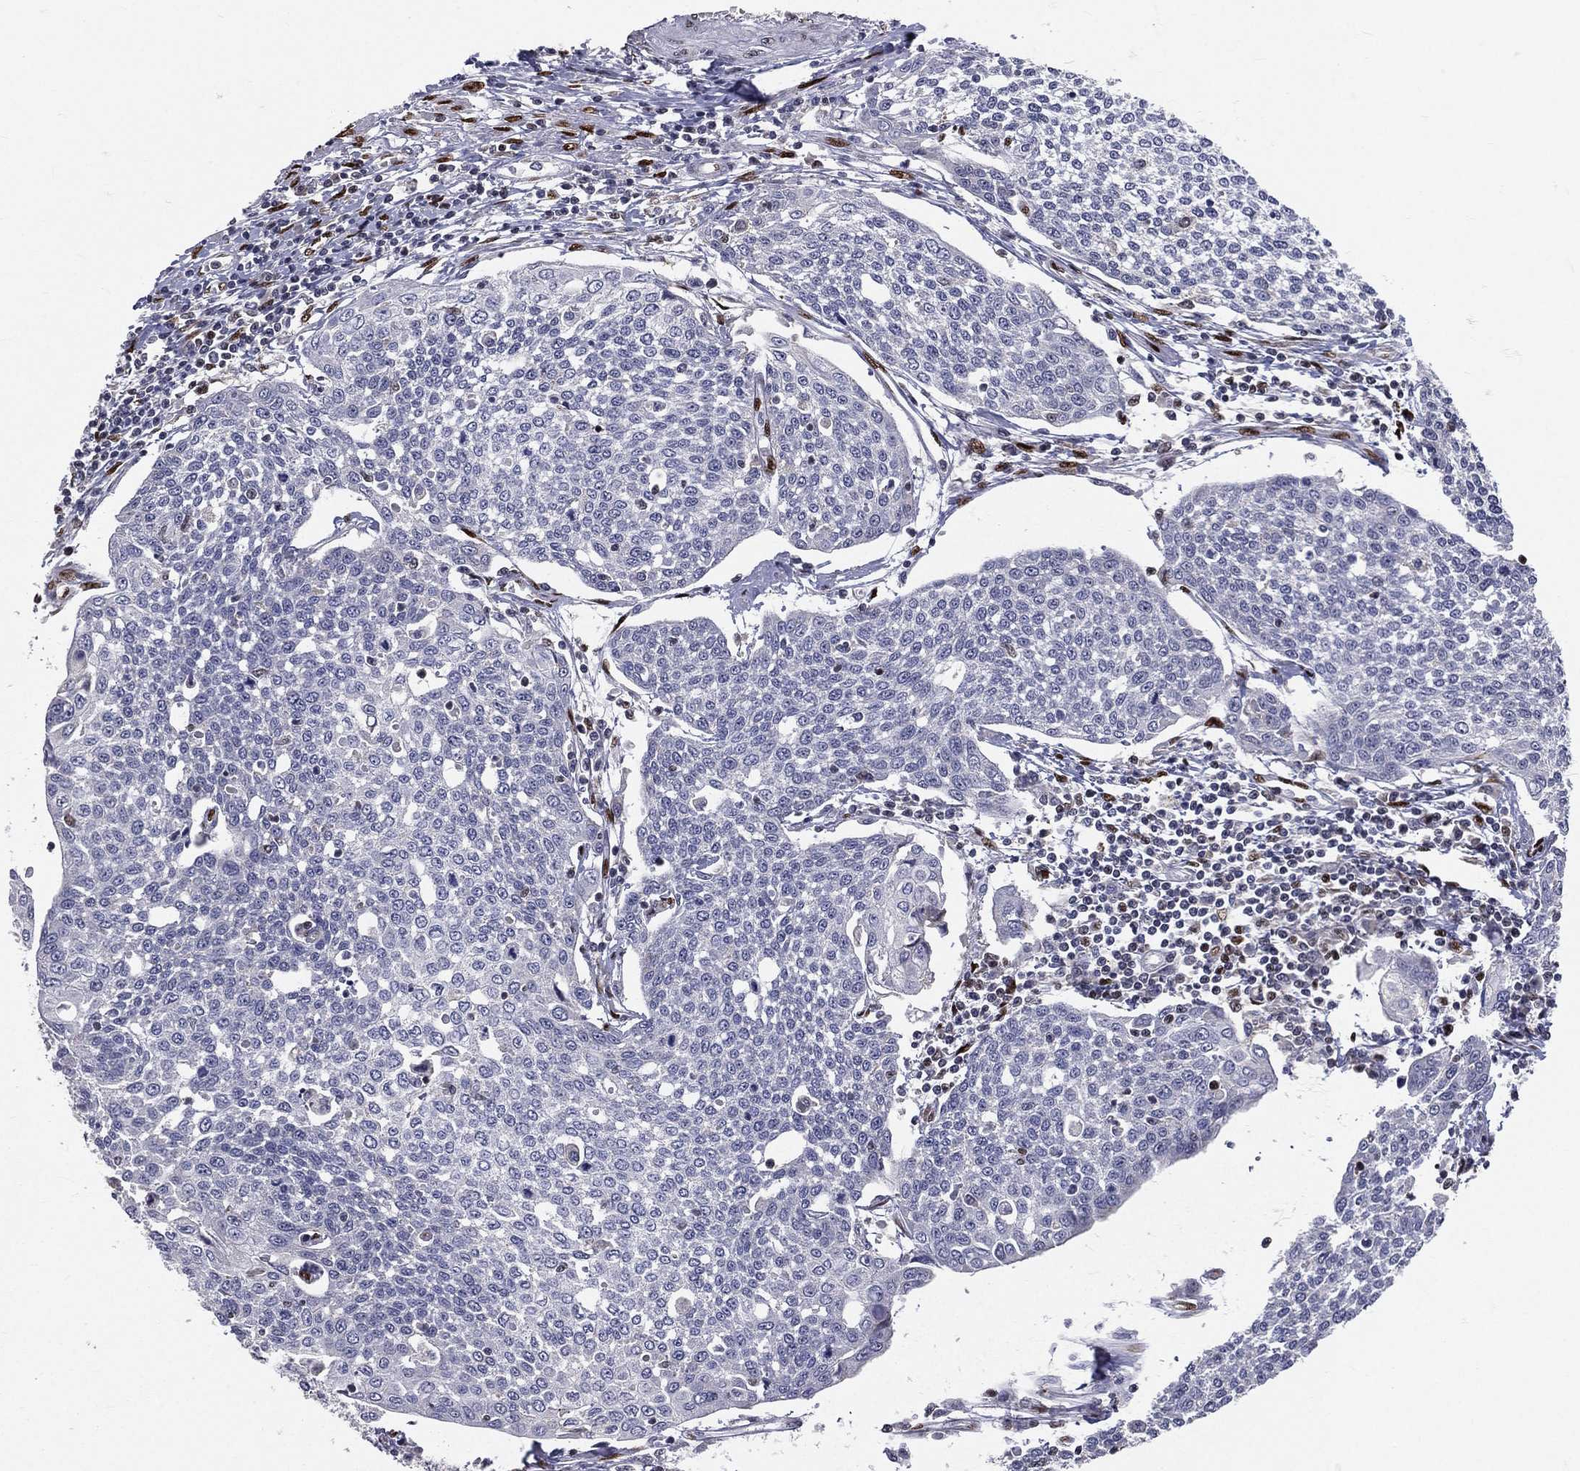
{"staining": {"intensity": "negative", "quantity": "none", "location": "none"}, "tissue": "cervical cancer", "cell_type": "Tumor cells", "image_type": "cancer", "snomed": [{"axis": "morphology", "description": "Squamous cell carcinoma, NOS"}, {"axis": "topography", "description": "Cervix"}], "caption": "Cervical squamous cell carcinoma was stained to show a protein in brown. There is no significant staining in tumor cells. (Brightfield microscopy of DAB (3,3'-diaminobenzidine) immunohistochemistry (IHC) at high magnification).", "gene": "ZEB1", "patient": {"sex": "female", "age": 34}}